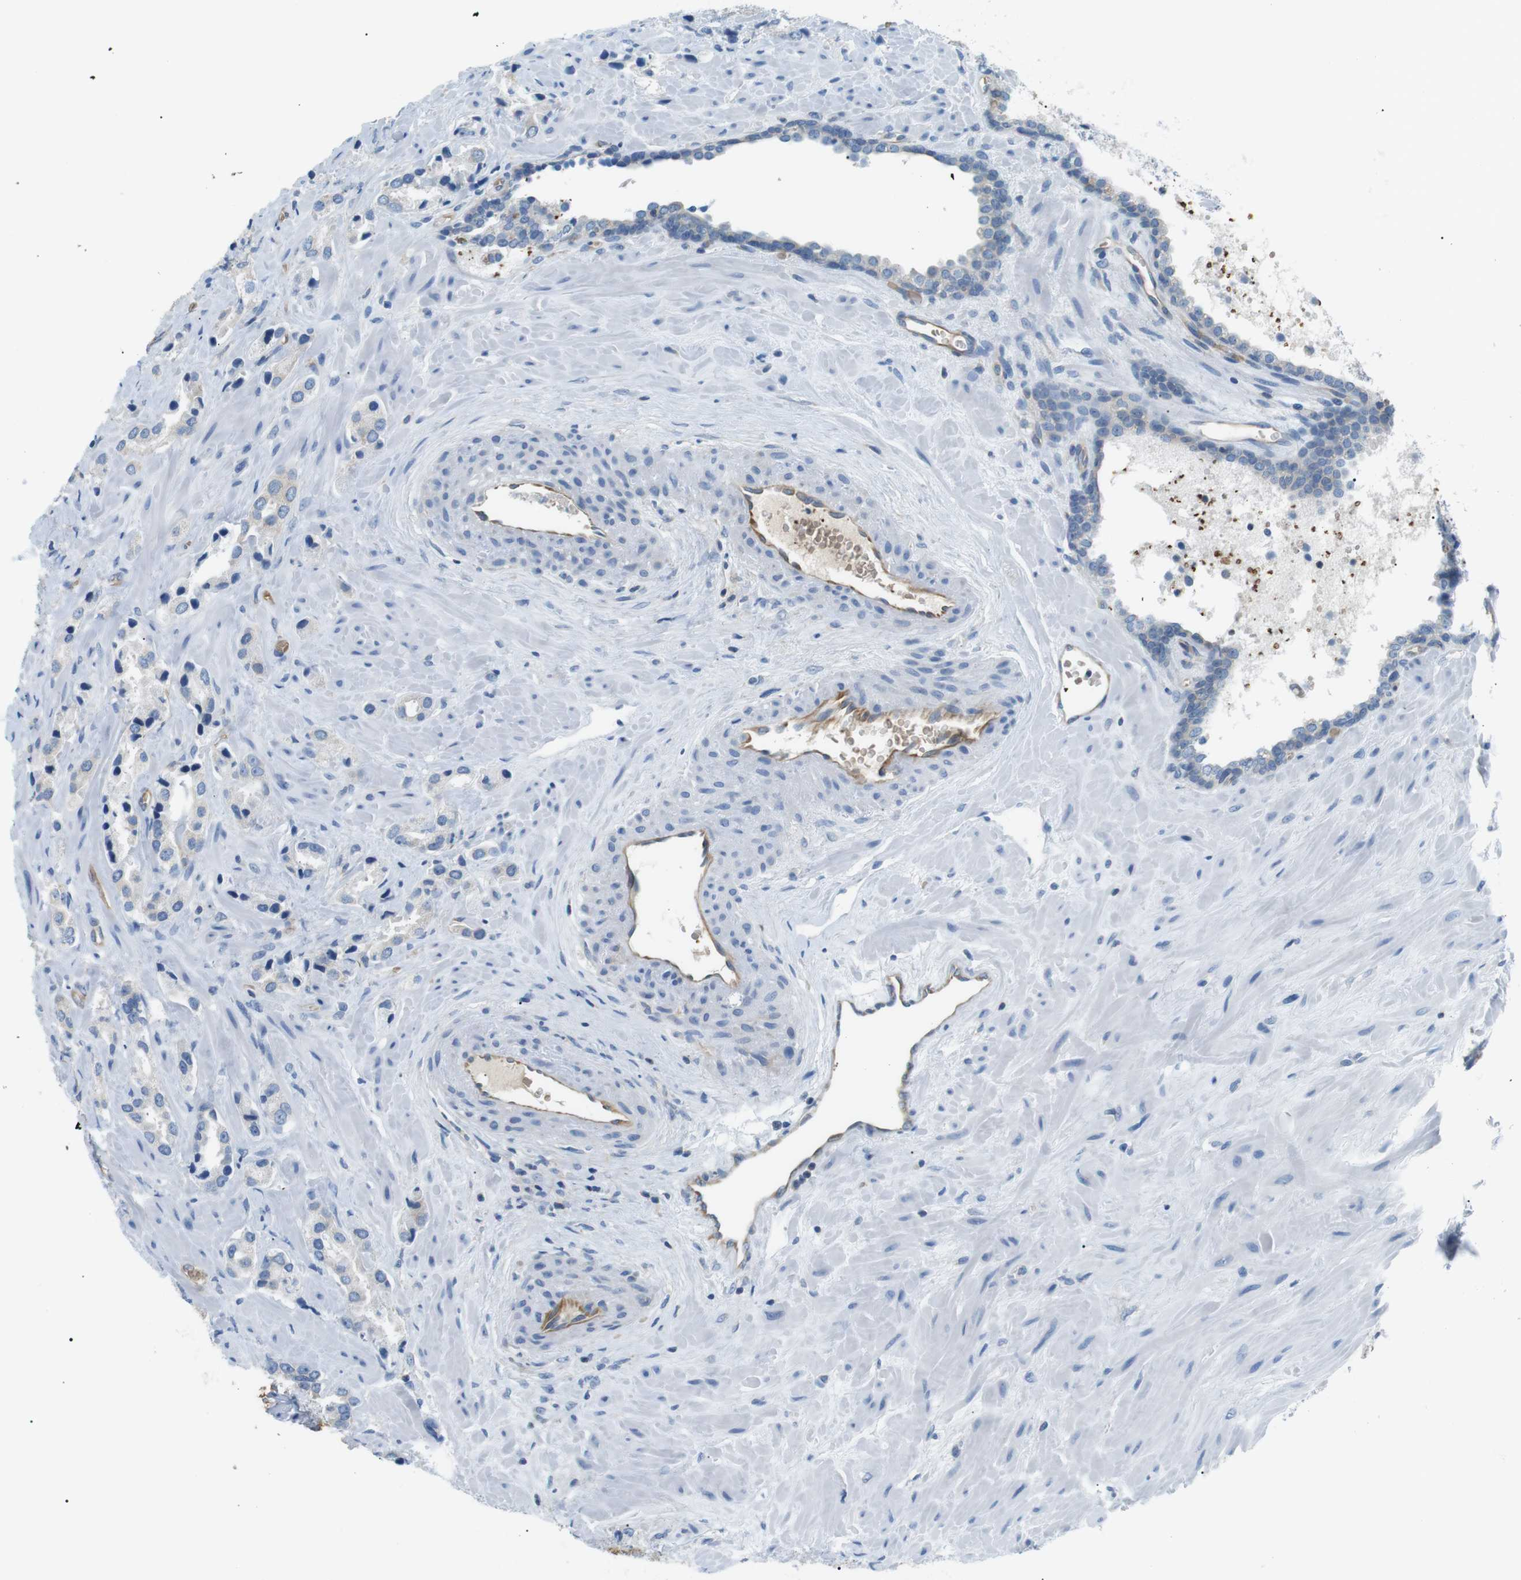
{"staining": {"intensity": "negative", "quantity": "none", "location": "none"}, "tissue": "prostate cancer", "cell_type": "Tumor cells", "image_type": "cancer", "snomed": [{"axis": "morphology", "description": "Adenocarcinoma, High grade"}, {"axis": "topography", "description": "Prostate"}], "caption": "Human prostate cancer (adenocarcinoma (high-grade)) stained for a protein using IHC demonstrates no positivity in tumor cells.", "gene": "ADCY10", "patient": {"sex": "male", "age": 64}}